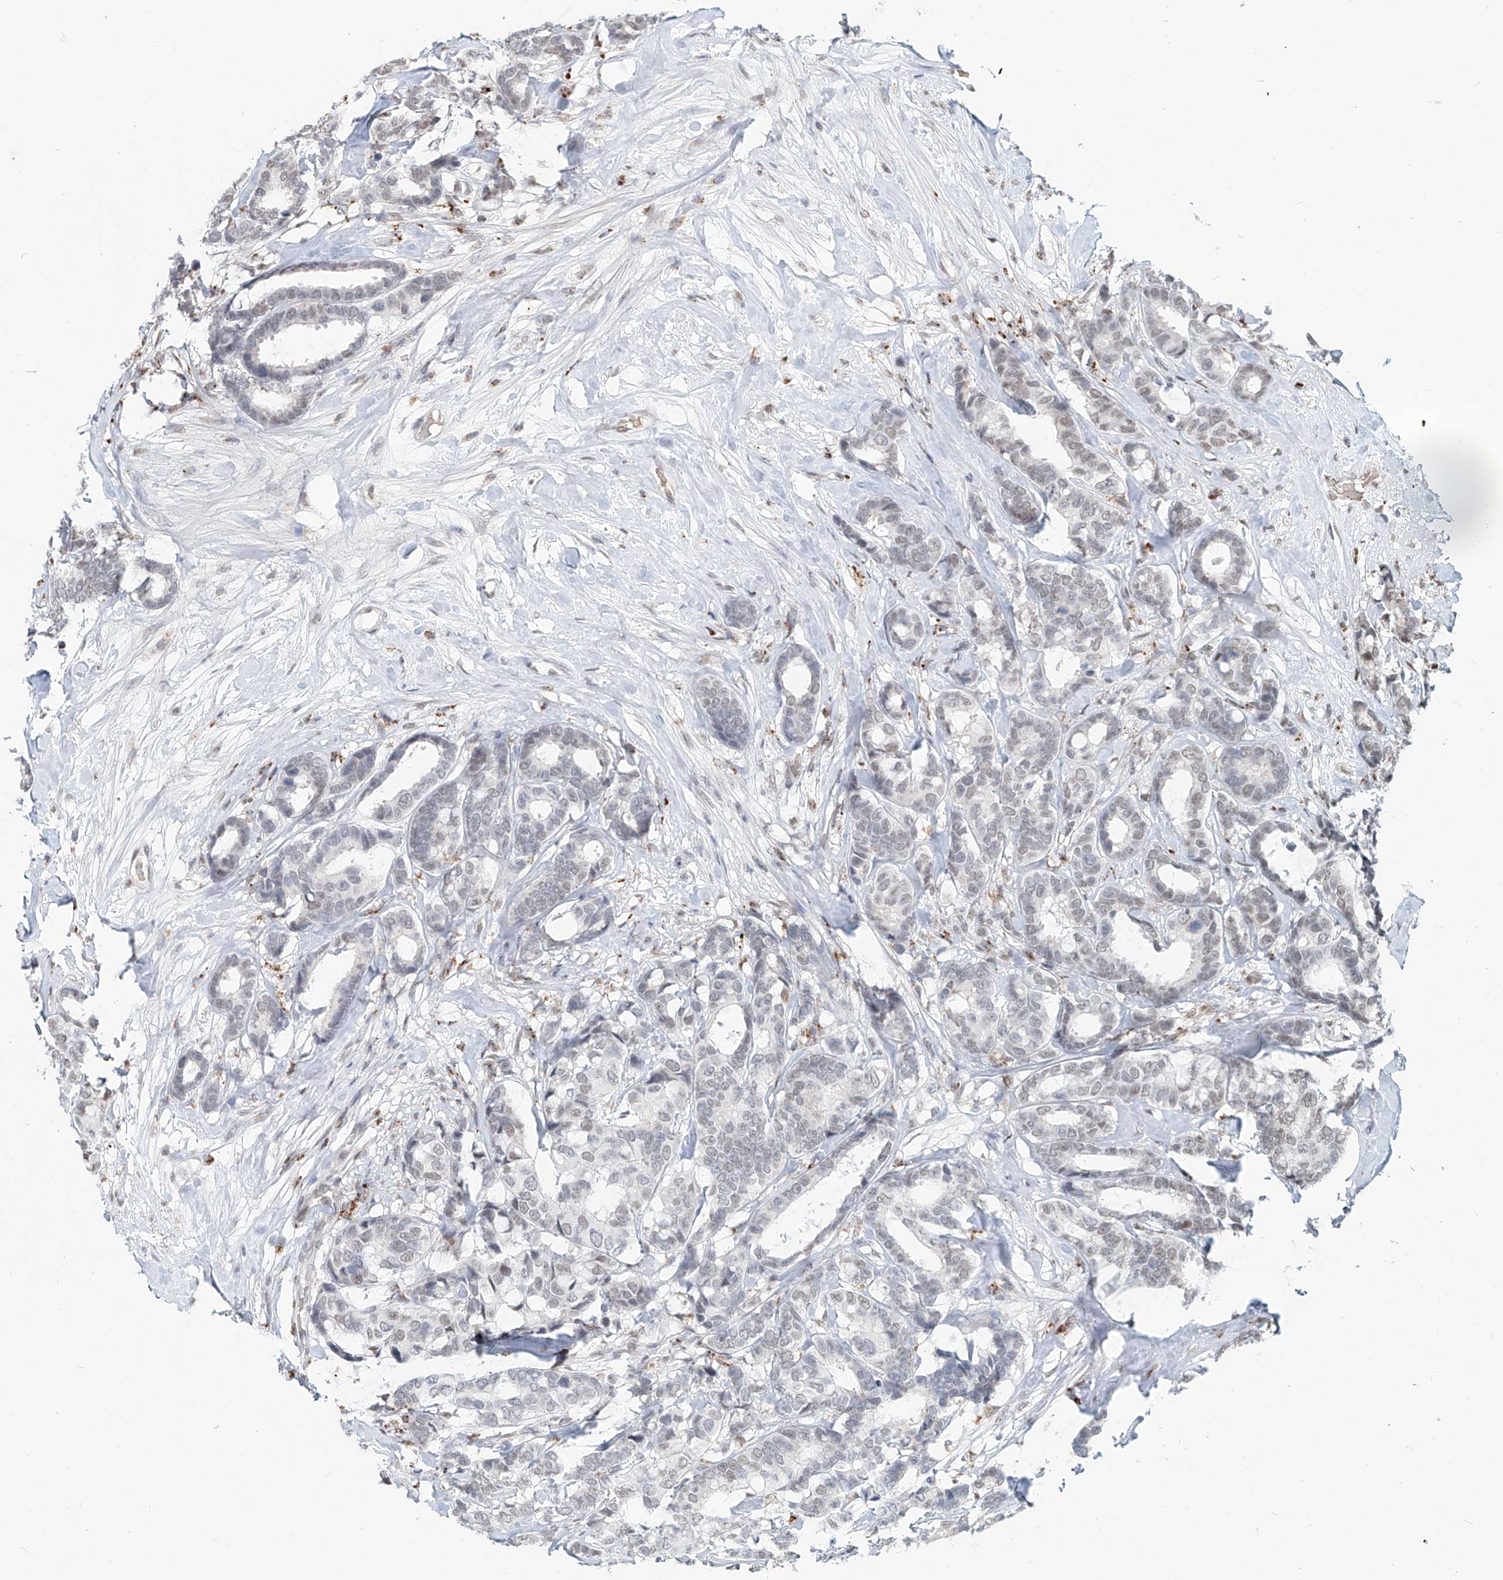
{"staining": {"intensity": "negative", "quantity": "none", "location": "none"}, "tissue": "breast cancer", "cell_type": "Tumor cells", "image_type": "cancer", "snomed": [{"axis": "morphology", "description": "Duct carcinoma"}, {"axis": "topography", "description": "Breast"}], "caption": "The IHC micrograph has no significant staining in tumor cells of breast infiltrating ductal carcinoma tissue. (DAB immunohistochemistry (IHC) visualized using brightfield microscopy, high magnification).", "gene": "SASH1", "patient": {"sex": "female", "age": 87}}